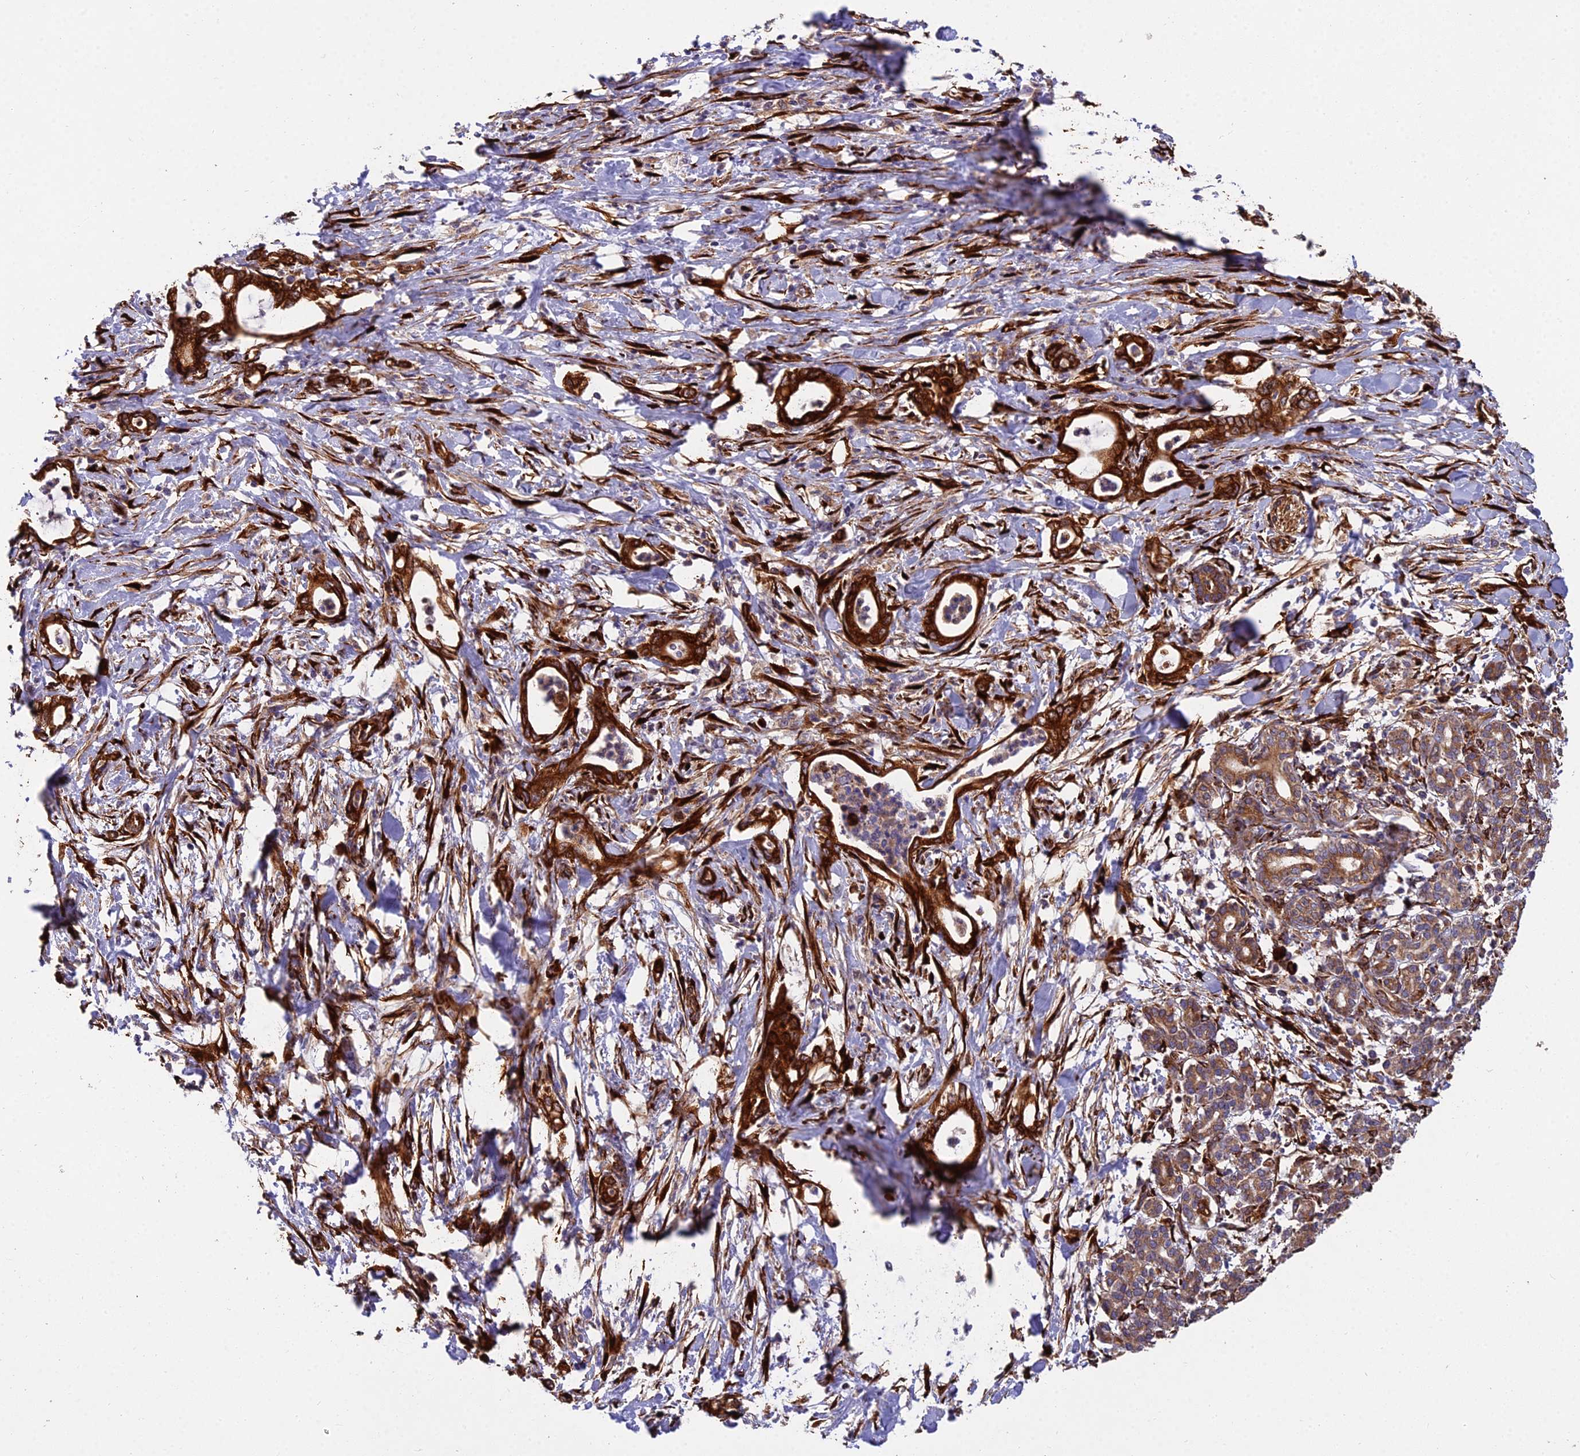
{"staining": {"intensity": "strong", "quantity": ">75%", "location": "cytoplasmic/membranous"}, "tissue": "pancreatic cancer", "cell_type": "Tumor cells", "image_type": "cancer", "snomed": [{"axis": "morphology", "description": "Adenocarcinoma, NOS"}, {"axis": "topography", "description": "Pancreas"}], "caption": "There is high levels of strong cytoplasmic/membranous staining in tumor cells of pancreatic adenocarcinoma, as demonstrated by immunohistochemical staining (brown color).", "gene": "NDUFAF7", "patient": {"sex": "female", "age": 55}}